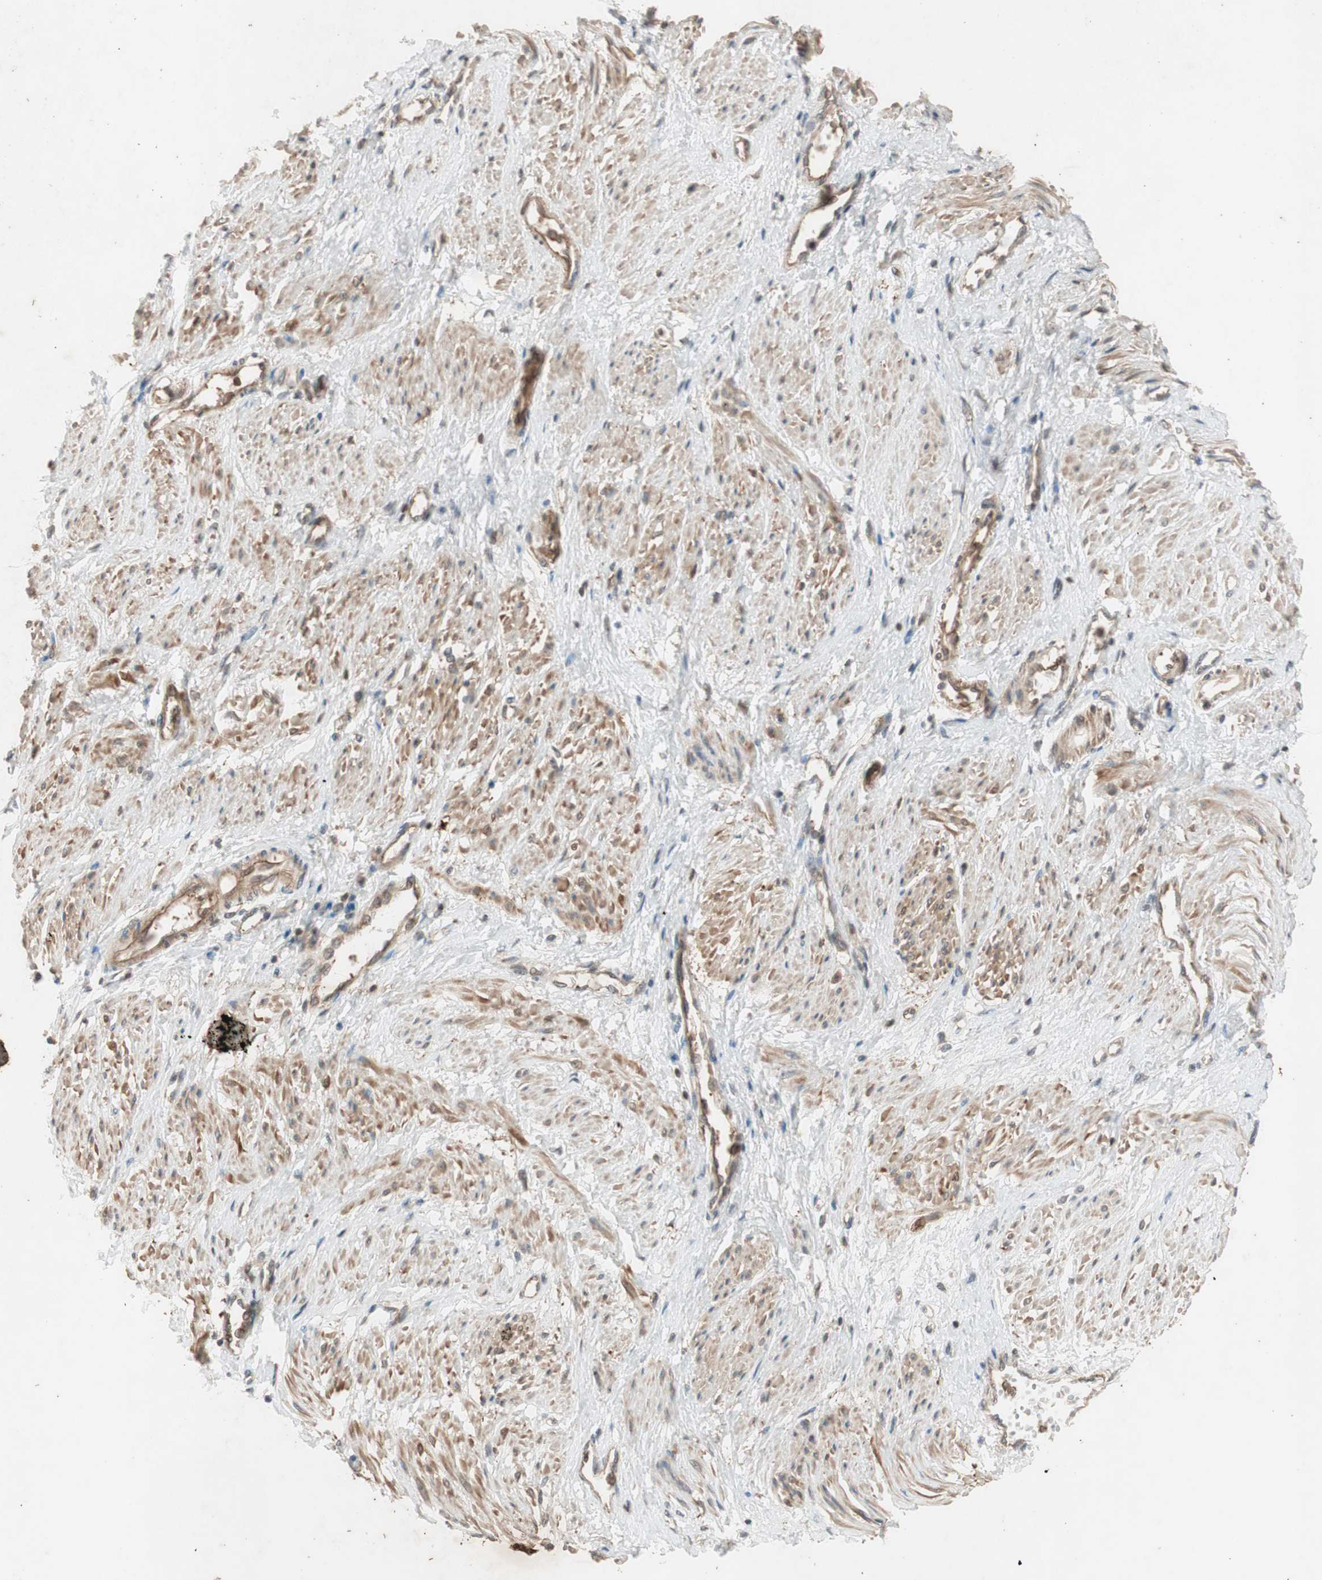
{"staining": {"intensity": "moderate", "quantity": ">75%", "location": "cytoplasmic/membranous"}, "tissue": "smooth muscle", "cell_type": "Smooth muscle cells", "image_type": "normal", "snomed": [{"axis": "morphology", "description": "Normal tissue, NOS"}, {"axis": "topography", "description": "Smooth muscle"}, {"axis": "topography", "description": "Uterus"}], "caption": "Smooth muscle stained with immunohistochemistry shows moderate cytoplasmic/membranous positivity in about >75% of smooth muscle cells. (IHC, brightfield microscopy, high magnification).", "gene": "EPHA8", "patient": {"sex": "female", "age": 39}}